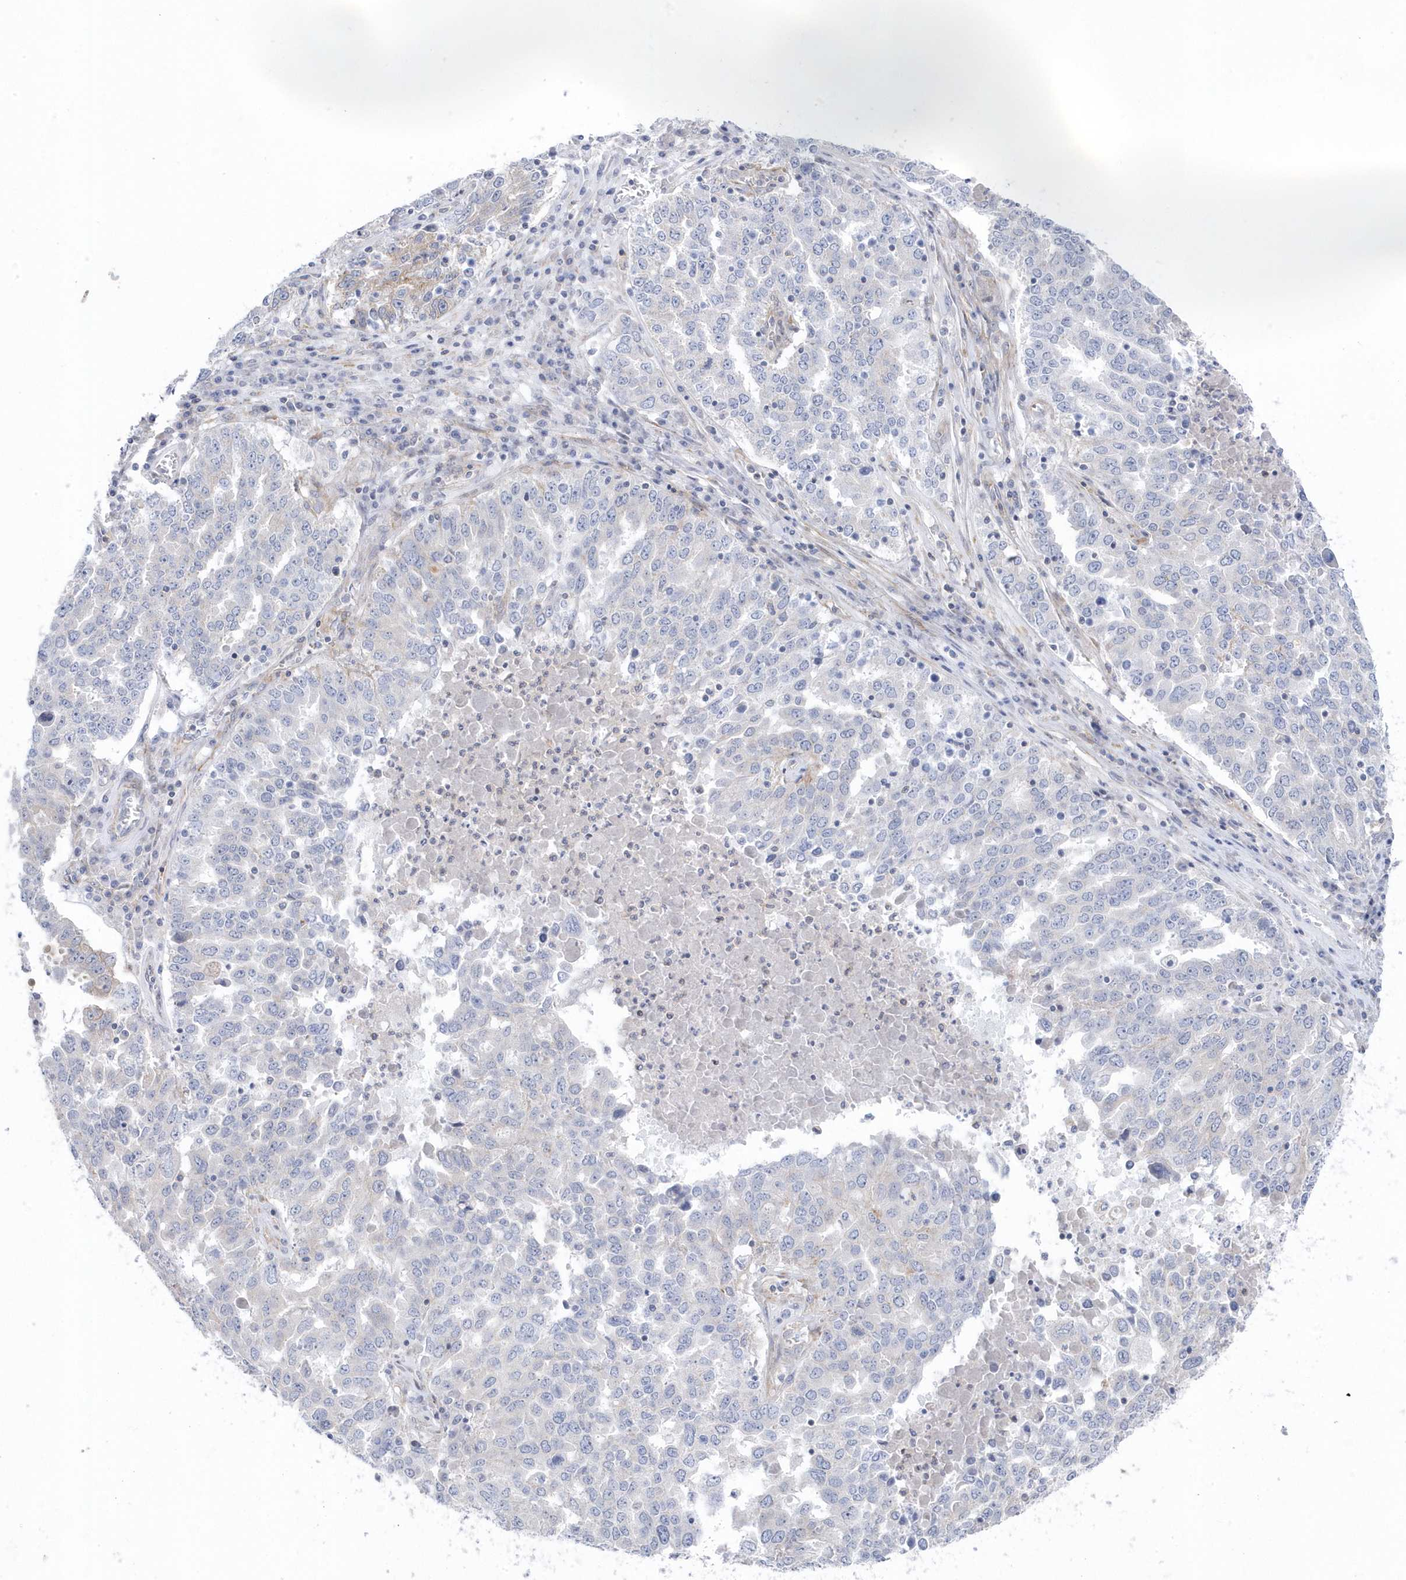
{"staining": {"intensity": "negative", "quantity": "none", "location": "none"}, "tissue": "ovarian cancer", "cell_type": "Tumor cells", "image_type": "cancer", "snomed": [{"axis": "morphology", "description": "Carcinoma, endometroid"}, {"axis": "topography", "description": "Ovary"}], "caption": "There is no significant expression in tumor cells of ovarian cancer (endometroid carcinoma). (Brightfield microscopy of DAB (3,3'-diaminobenzidine) IHC at high magnification).", "gene": "ANAPC1", "patient": {"sex": "female", "age": 62}}